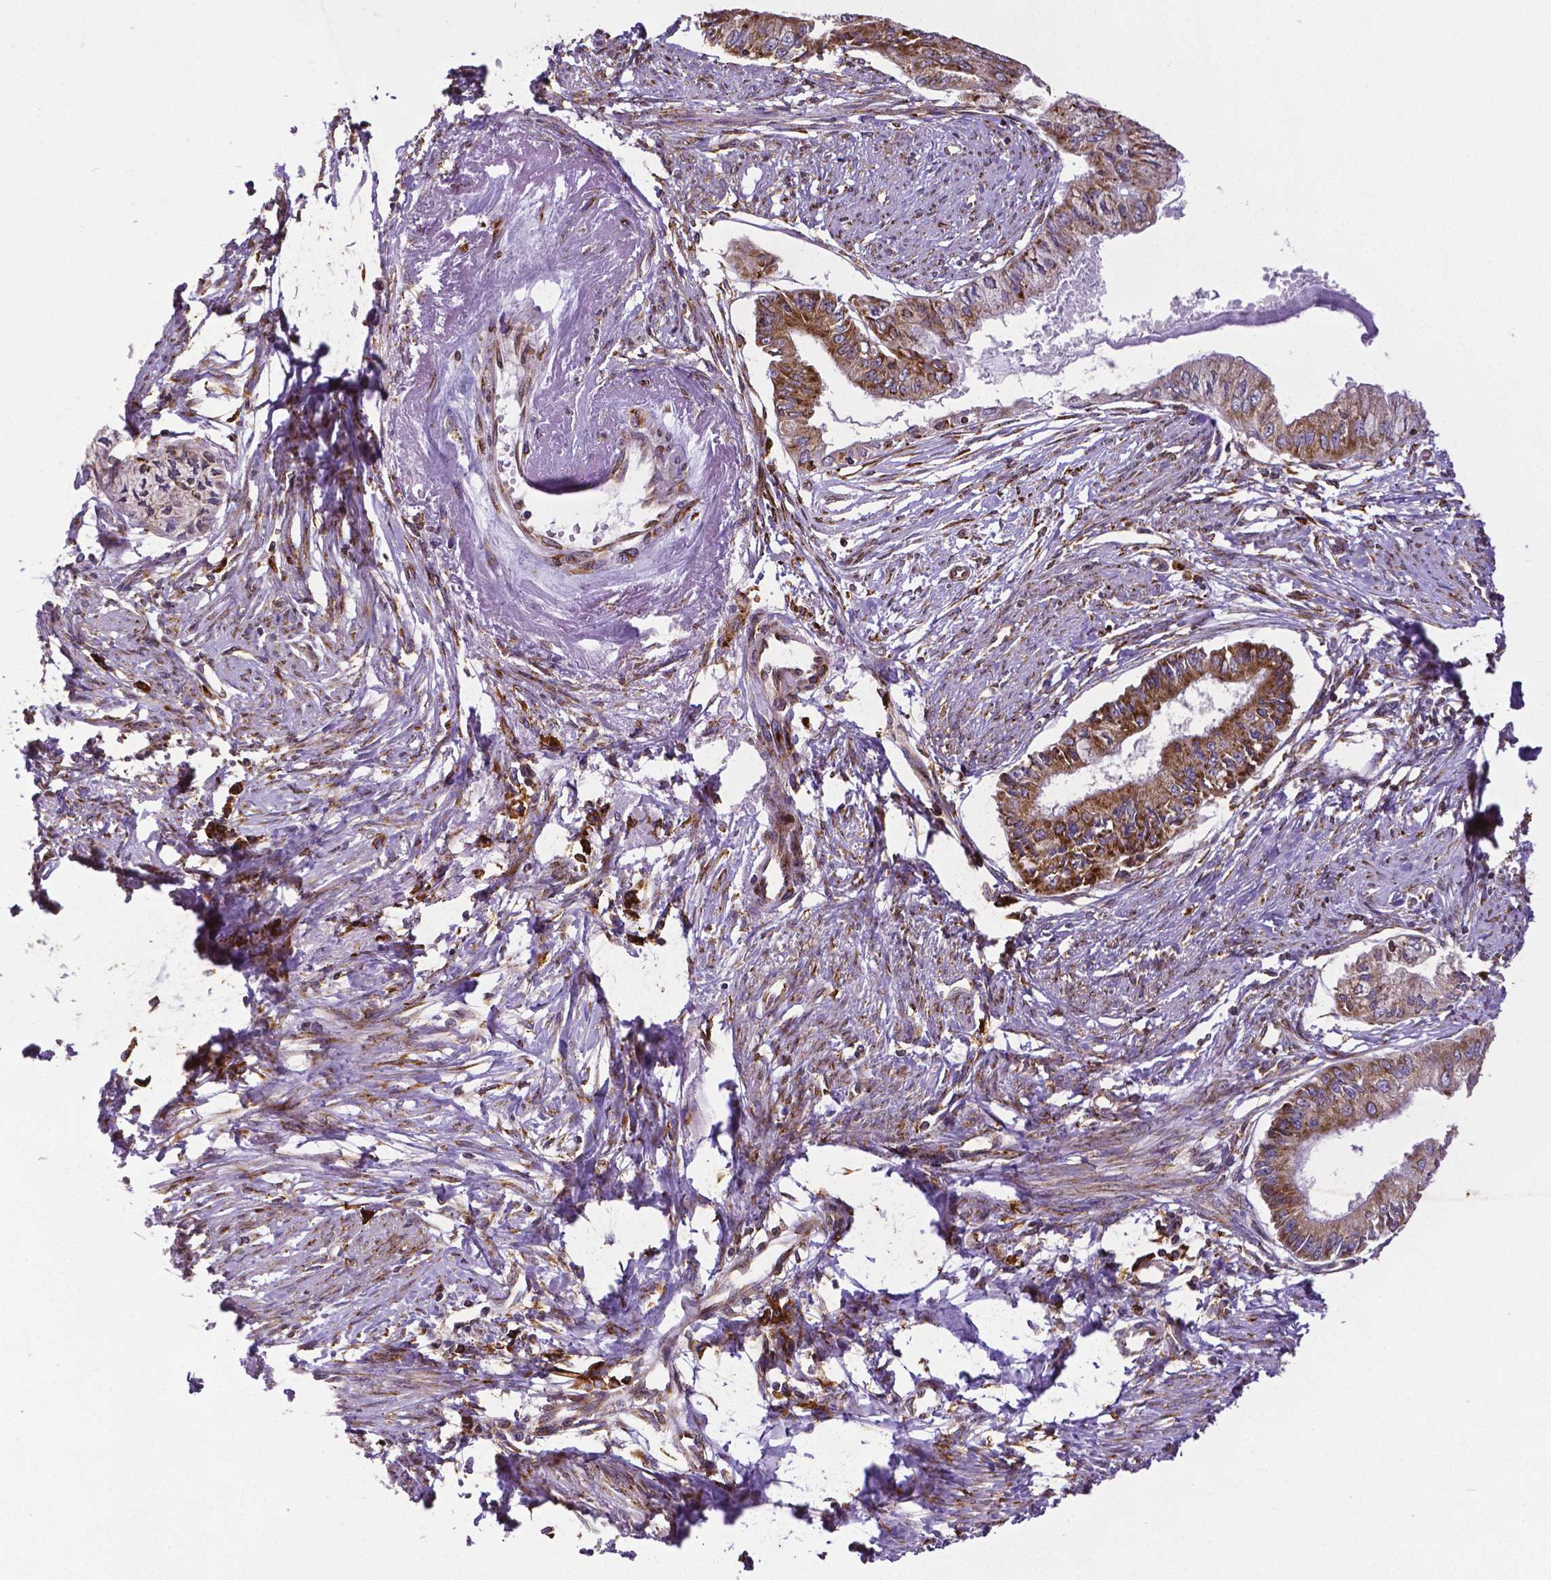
{"staining": {"intensity": "moderate", "quantity": ">75%", "location": "cytoplasmic/membranous"}, "tissue": "endometrial cancer", "cell_type": "Tumor cells", "image_type": "cancer", "snomed": [{"axis": "morphology", "description": "Adenocarcinoma, NOS"}, {"axis": "topography", "description": "Endometrium"}], "caption": "High-power microscopy captured an IHC micrograph of adenocarcinoma (endometrial), revealing moderate cytoplasmic/membranous staining in about >75% of tumor cells.", "gene": "MTDH", "patient": {"sex": "female", "age": 76}}